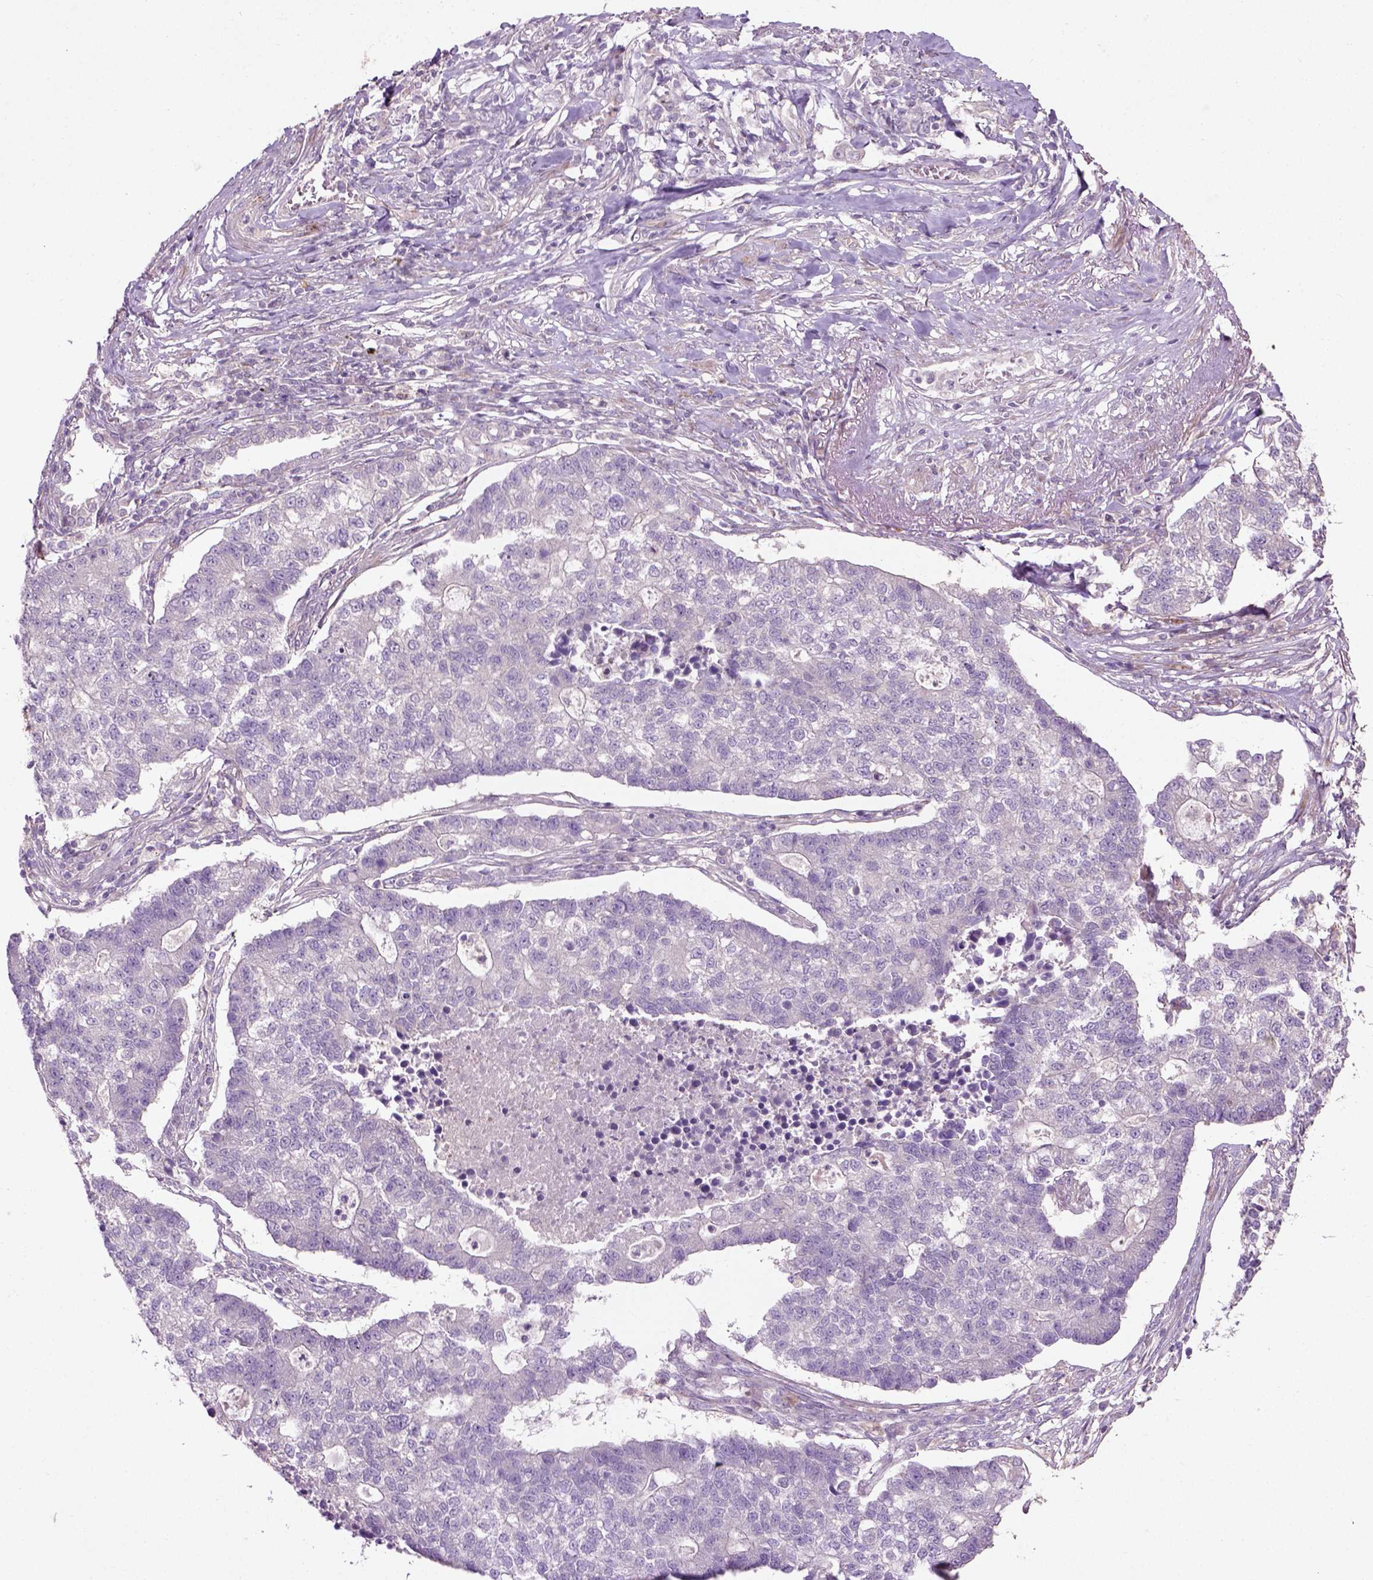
{"staining": {"intensity": "negative", "quantity": "none", "location": "none"}, "tissue": "lung cancer", "cell_type": "Tumor cells", "image_type": "cancer", "snomed": [{"axis": "morphology", "description": "Adenocarcinoma, NOS"}, {"axis": "topography", "description": "Lung"}], "caption": "Immunohistochemical staining of human lung cancer reveals no significant expression in tumor cells.", "gene": "PKP3", "patient": {"sex": "male", "age": 57}}